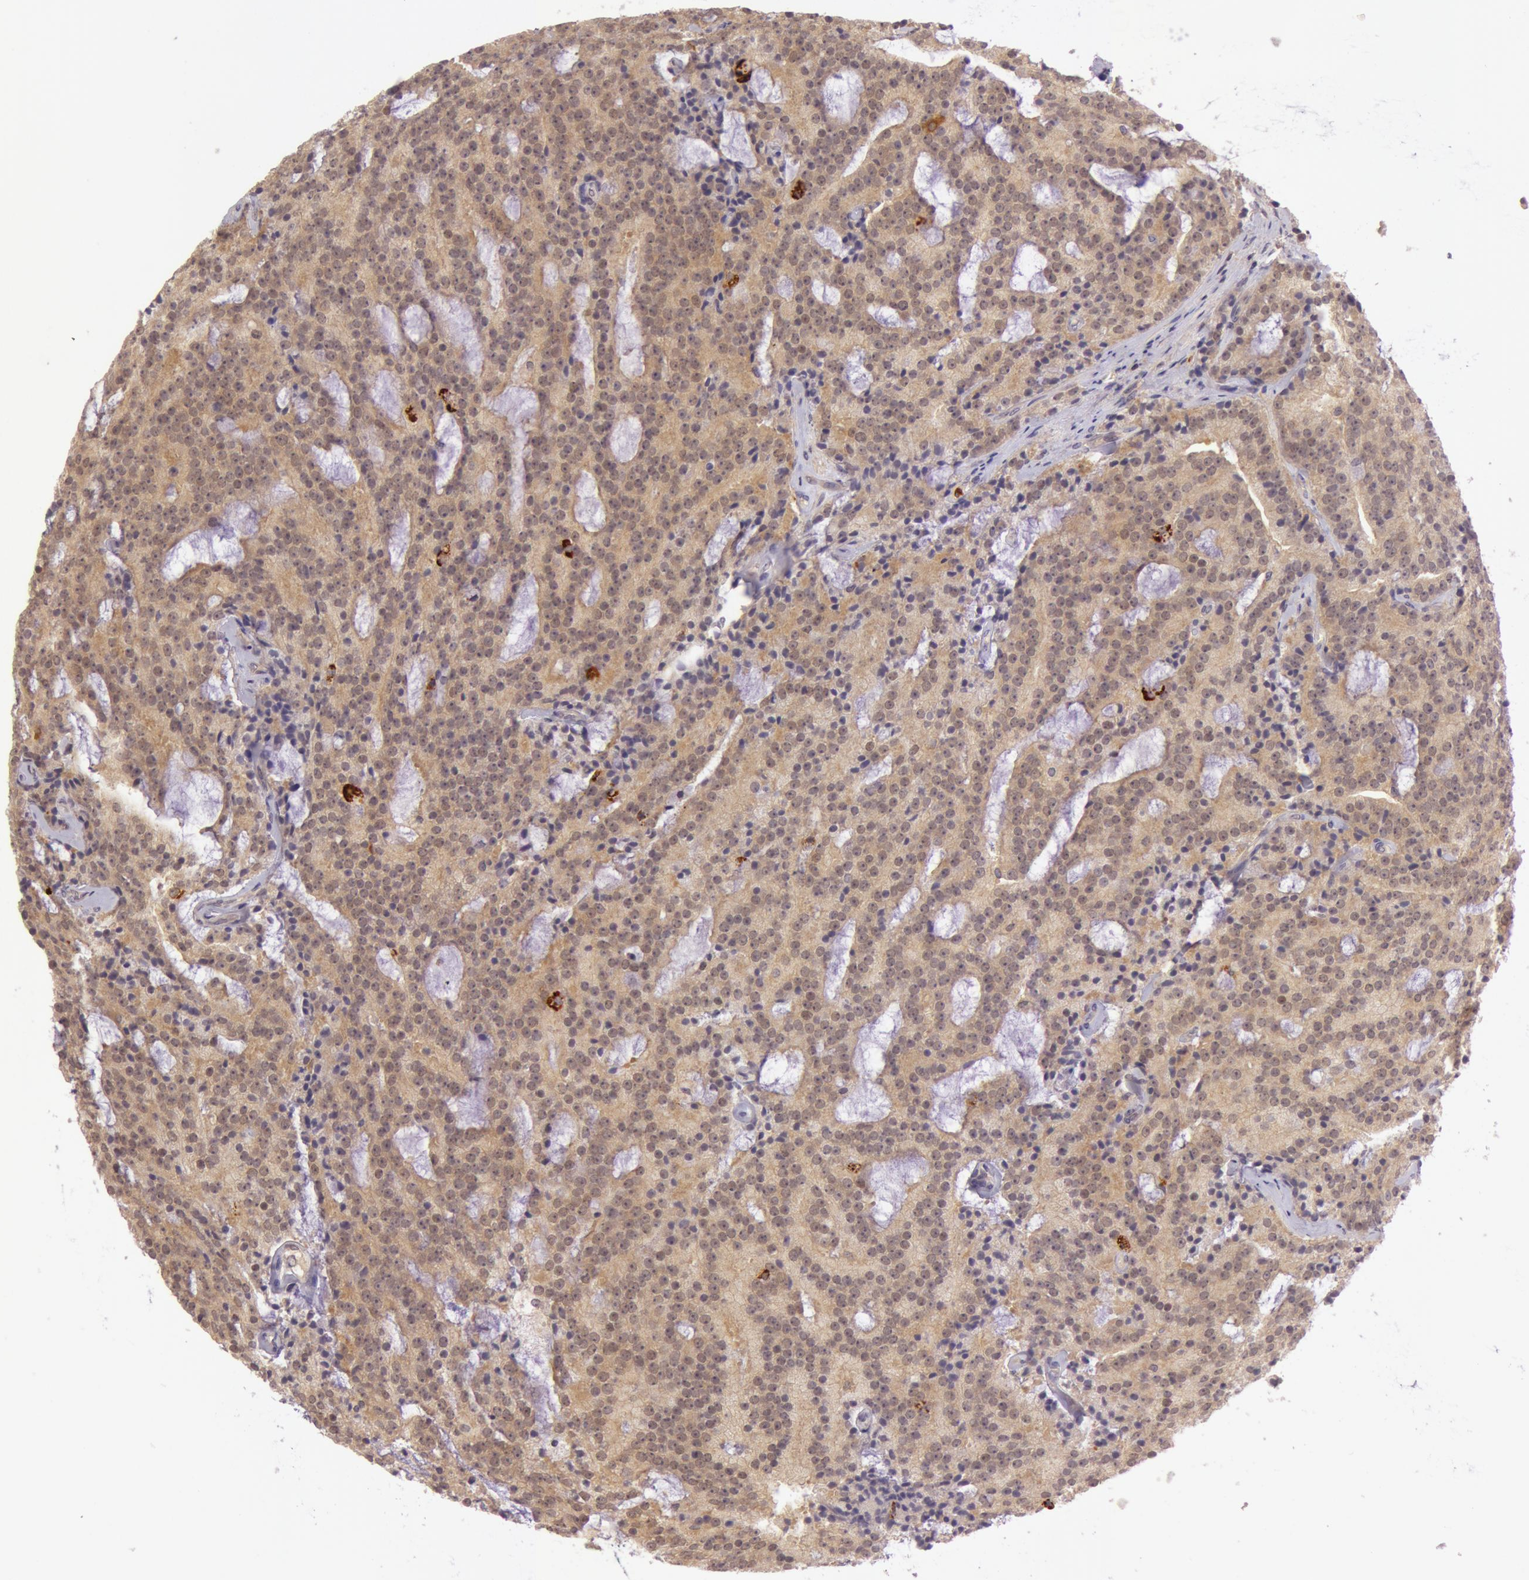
{"staining": {"intensity": "moderate", "quantity": ">75%", "location": "cytoplasmic/membranous"}, "tissue": "prostate cancer", "cell_type": "Tumor cells", "image_type": "cancer", "snomed": [{"axis": "morphology", "description": "Adenocarcinoma, Medium grade"}, {"axis": "topography", "description": "Prostate"}], "caption": "The photomicrograph exhibits a brown stain indicating the presence of a protein in the cytoplasmic/membranous of tumor cells in prostate cancer.", "gene": "ATG2B", "patient": {"sex": "male", "age": 65}}